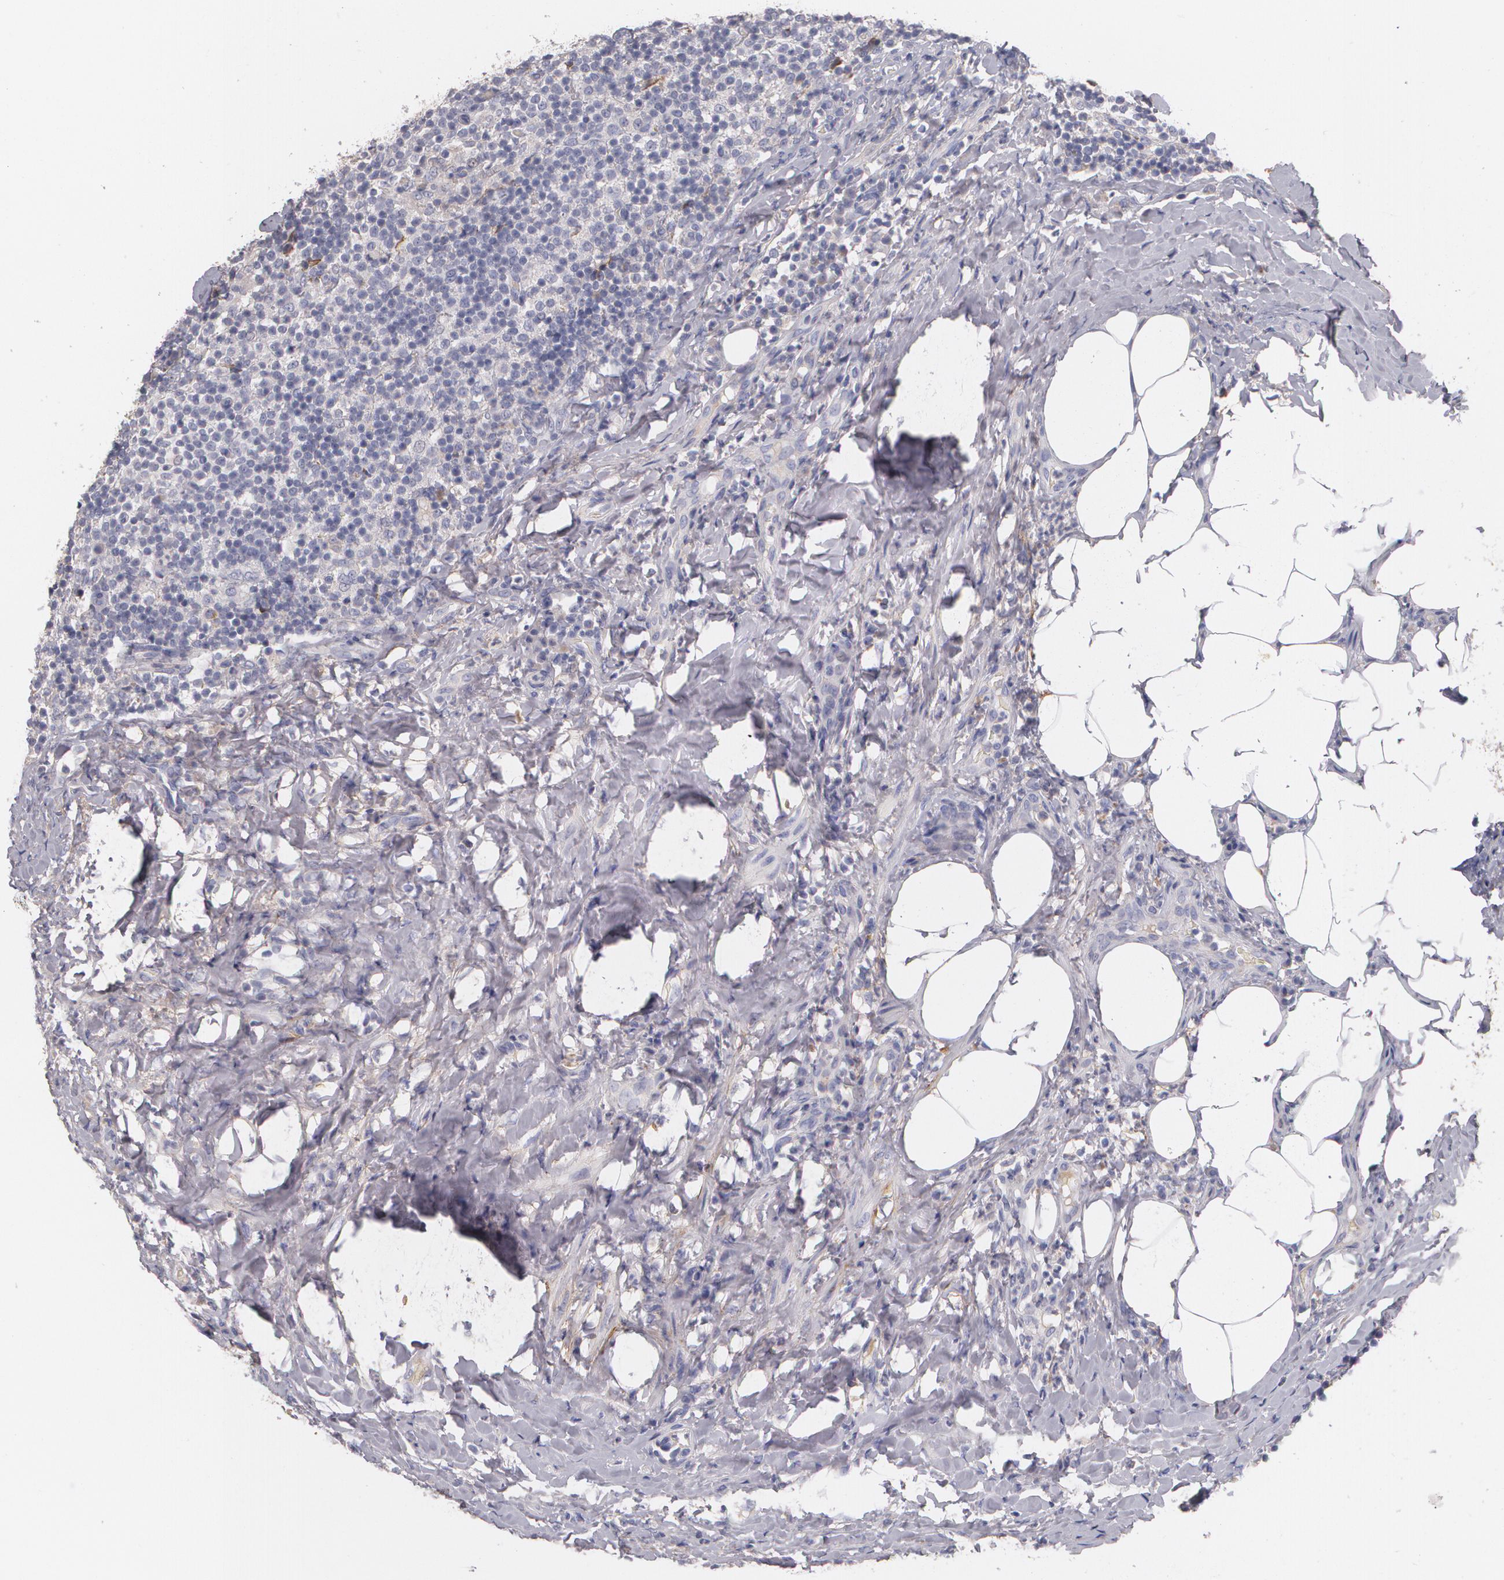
{"staining": {"intensity": "negative", "quantity": "none", "location": "none"}, "tissue": "lymph node", "cell_type": "Germinal center cells", "image_type": "normal", "snomed": [{"axis": "morphology", "description": "Normal tissue, NOS"}, {"axis": "morphology", "description": "Inflammation, NOS"}, {"axis": "topography", "description": "Lymph node"}], "caption": "A photomicrograph of lymph node stained for a protein reveals no brown staining in germinal center cells.", "gene": "FBLN1", "patient": {"sex": "male", "age": 46}}